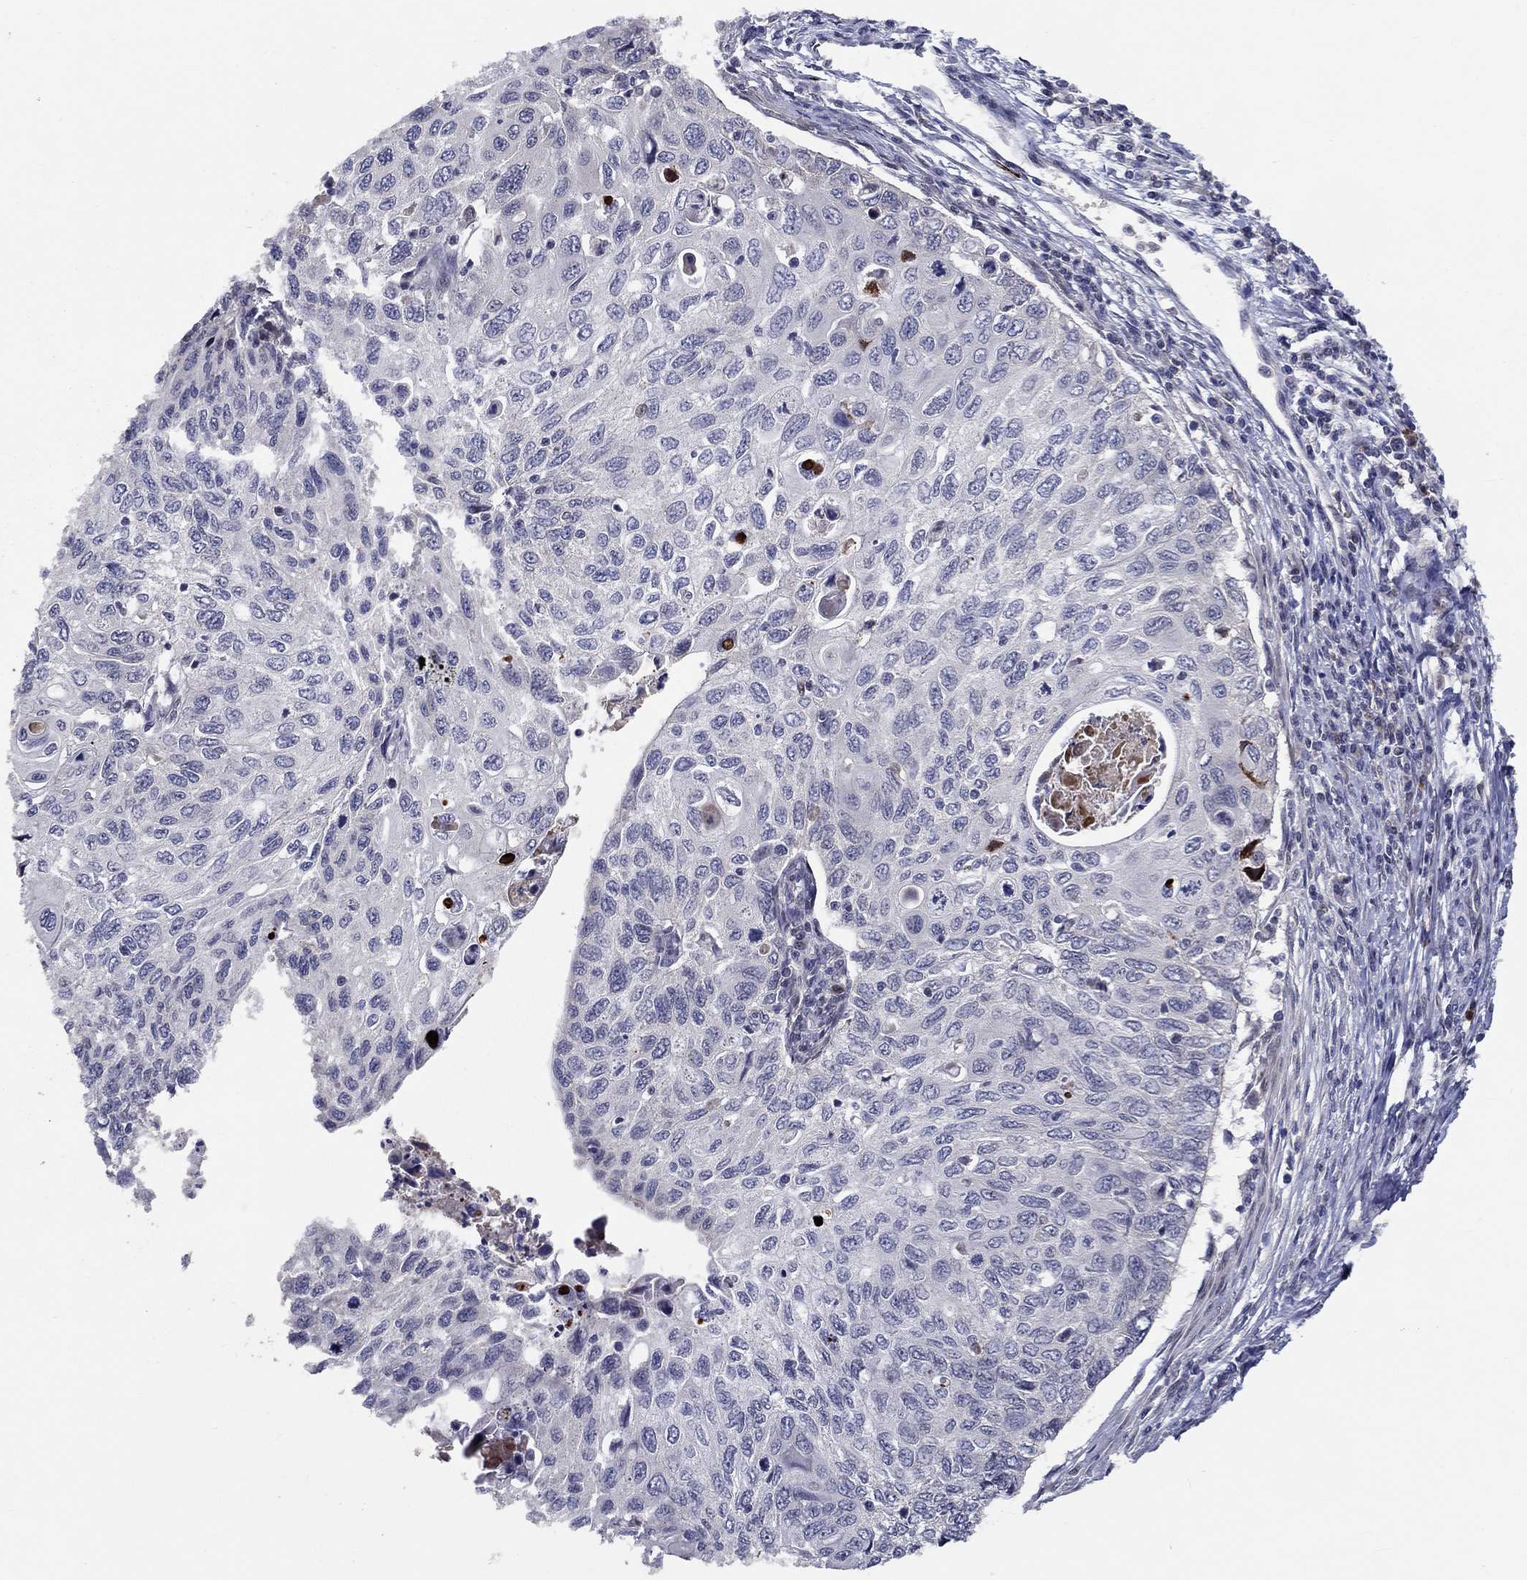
{"staining": {"intensity": "negative", "quantity": "none", "location": "none"}, "tissue": "cervical cancer", "cell_type": "Tumor cells", "image_type": "cancer", "snomed": [{"axis": "morphology", "description": "Squamous cell carcinoma, NOS"}, {"axis": "topography", "description": "Cervix"}], "caption": "Immunohistochemistry histopathology image of neoplastic tissue: human cervical cancer stained with DAB reveals no significant protein positivity in tumor cells.", "gene": "CETN3", "patient": {"sex": "female", "age": 70}}